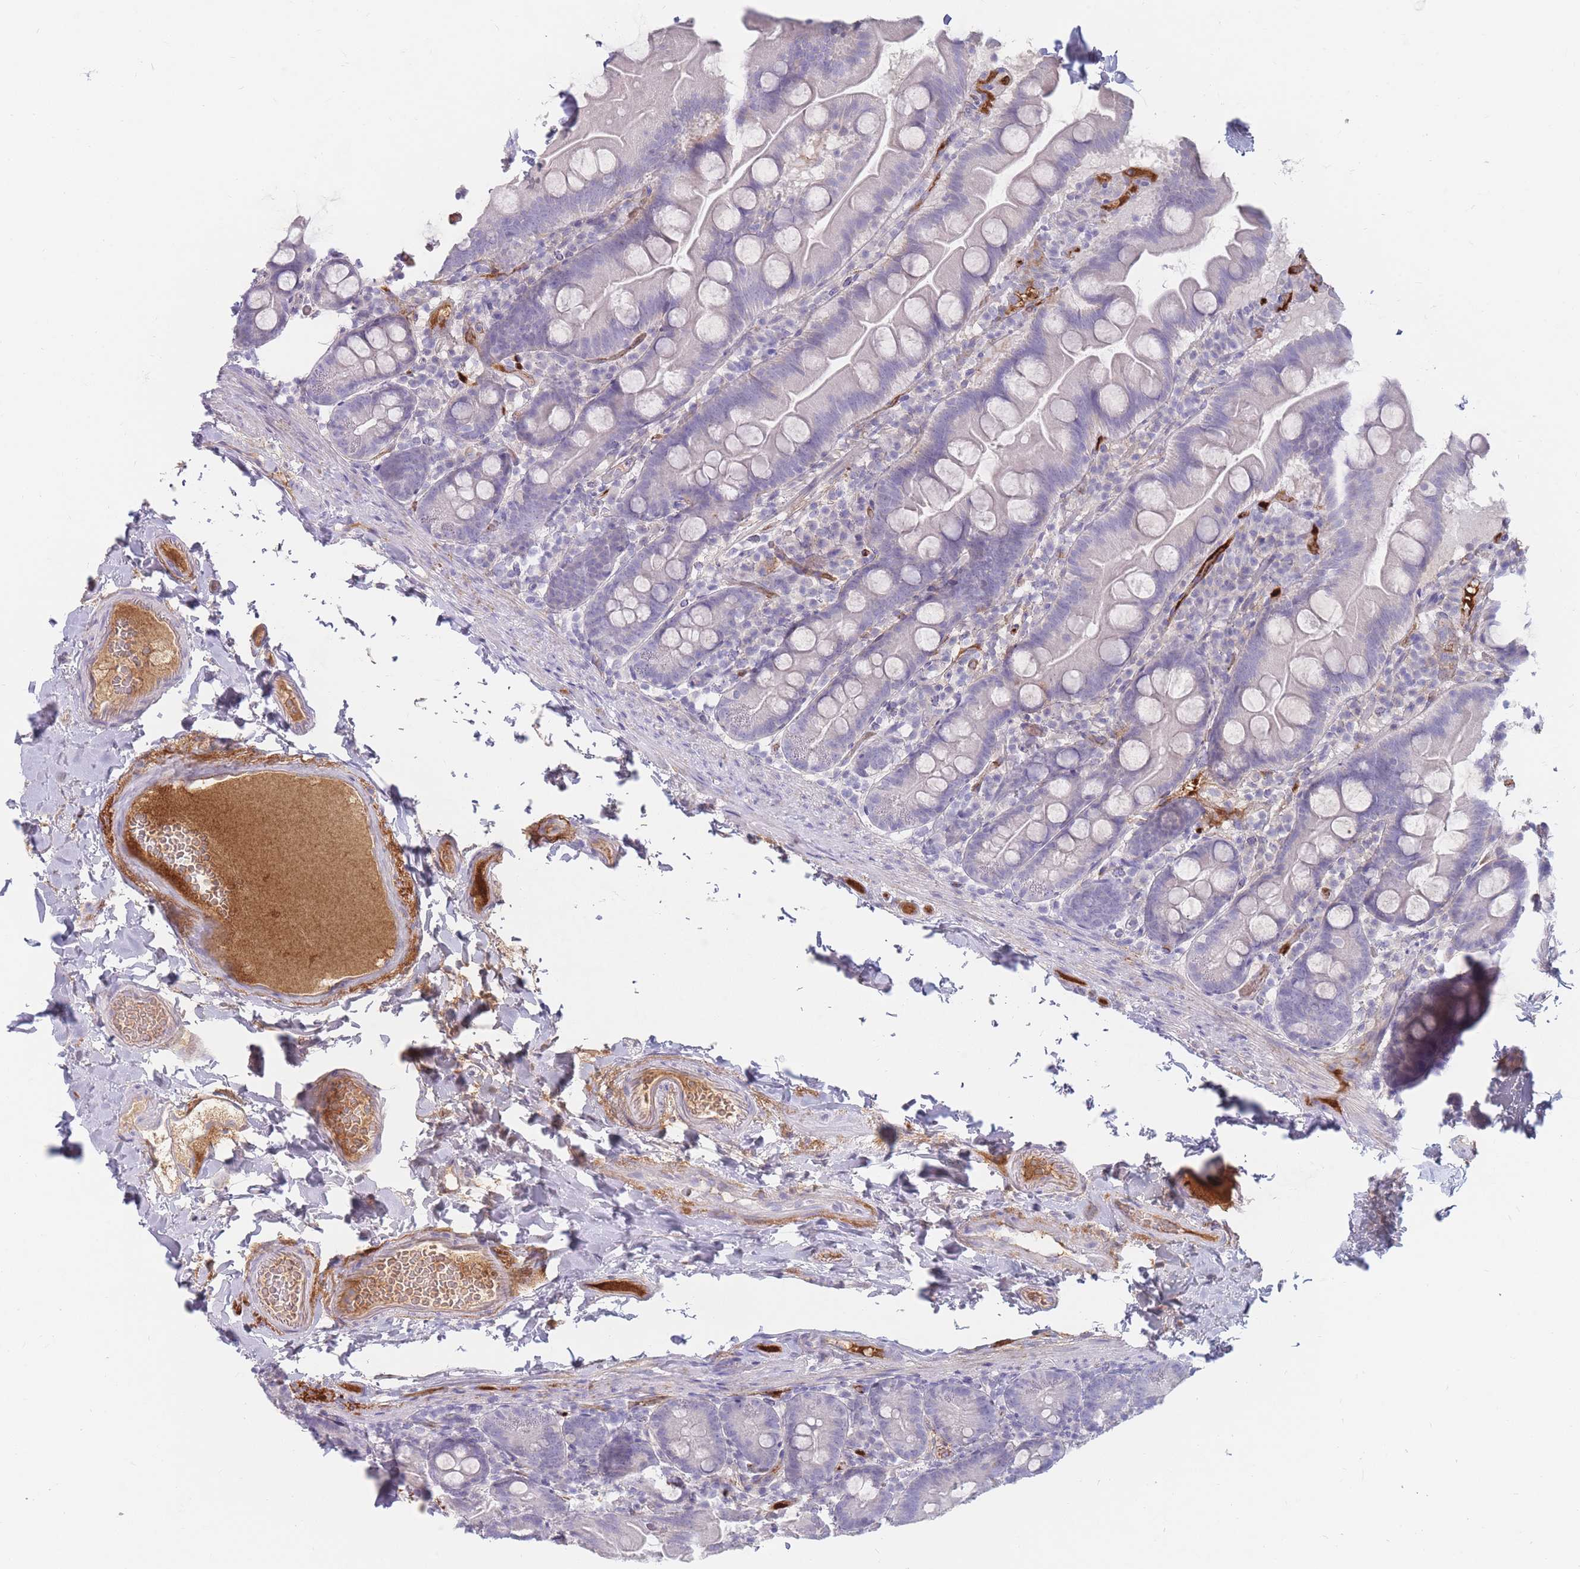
{"staining": {"intensity": "negative", "quantity": "none", "location": "none"}, "tissue": "small intestine", "cell_type": "Glandular cells", "image_type": "normal", "snomed": [{"axis": "morphology", "description": "Normal tissue, NOS"}, {"axis": "topography", "description": "Small intestine"}], "caption": "A high-resolution micrograph shows immunohistochemistry (IHC) staining of normal small intestine, which demonstrates no significant positivity in glandular cells.", "gene": "PRG4", "patient": {"sex": "female", "age": 68}}